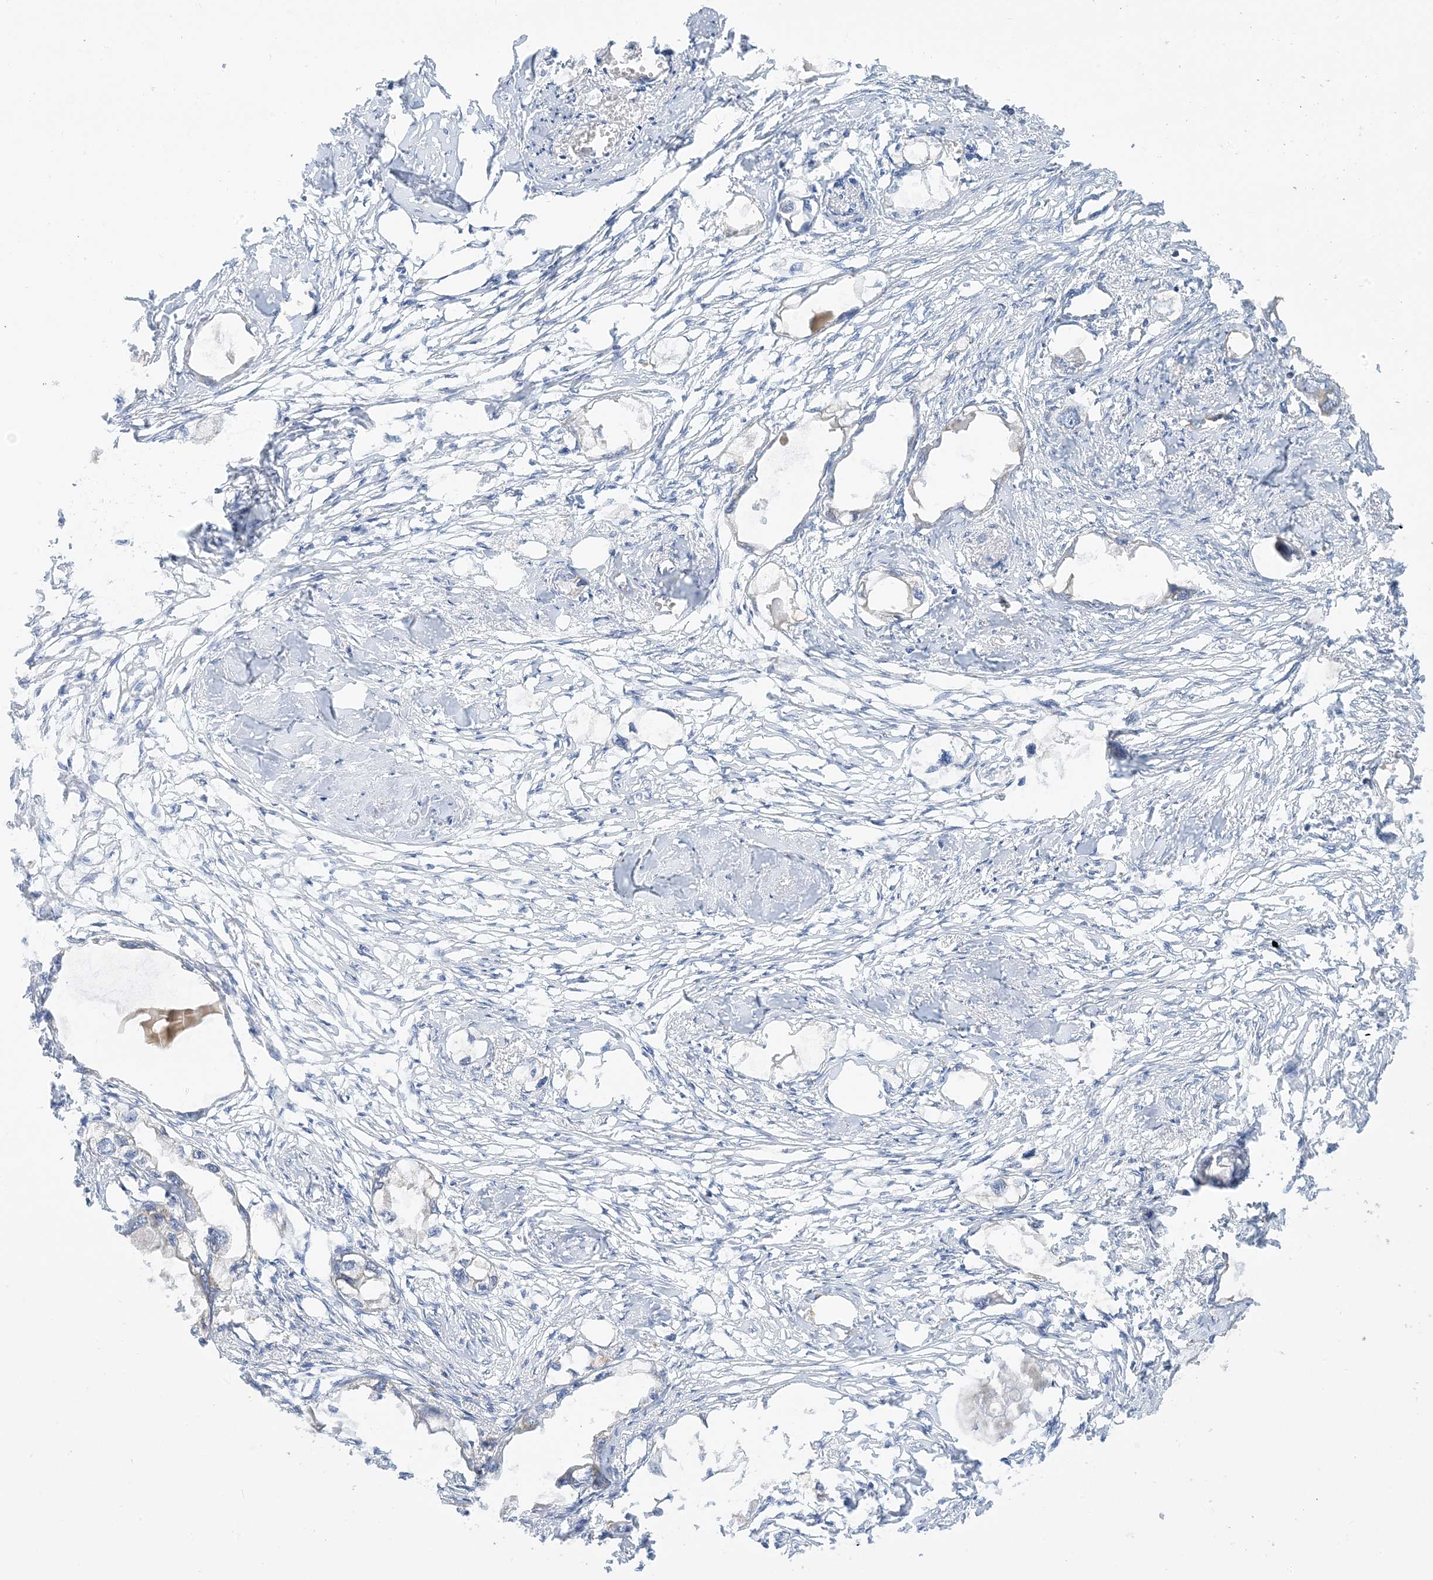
{"staining": {"intensity": "negative", "quantity": "none", "location": "none"}, "tissue": "endometrial cancer", "cell_type": "Tumor cells", "image_type": "cancer", "snomed": [{"axis": "morphology", "description": "Adenocarcinoma, NOS"}, {"axis": "morphology", "description": "Adenocarcinoma, metastatic, NOS"}, {"axis": "topography", "description": "Adipose tissue"}, {"axis": "topography", "description": "Endometrium"}], "caption": "Immunohistochemical staining of human endometrial cancer displays no significant staining in tumor cells.", "gene": "CALHM5", "patient": {"sex": "female", "age": 67}}